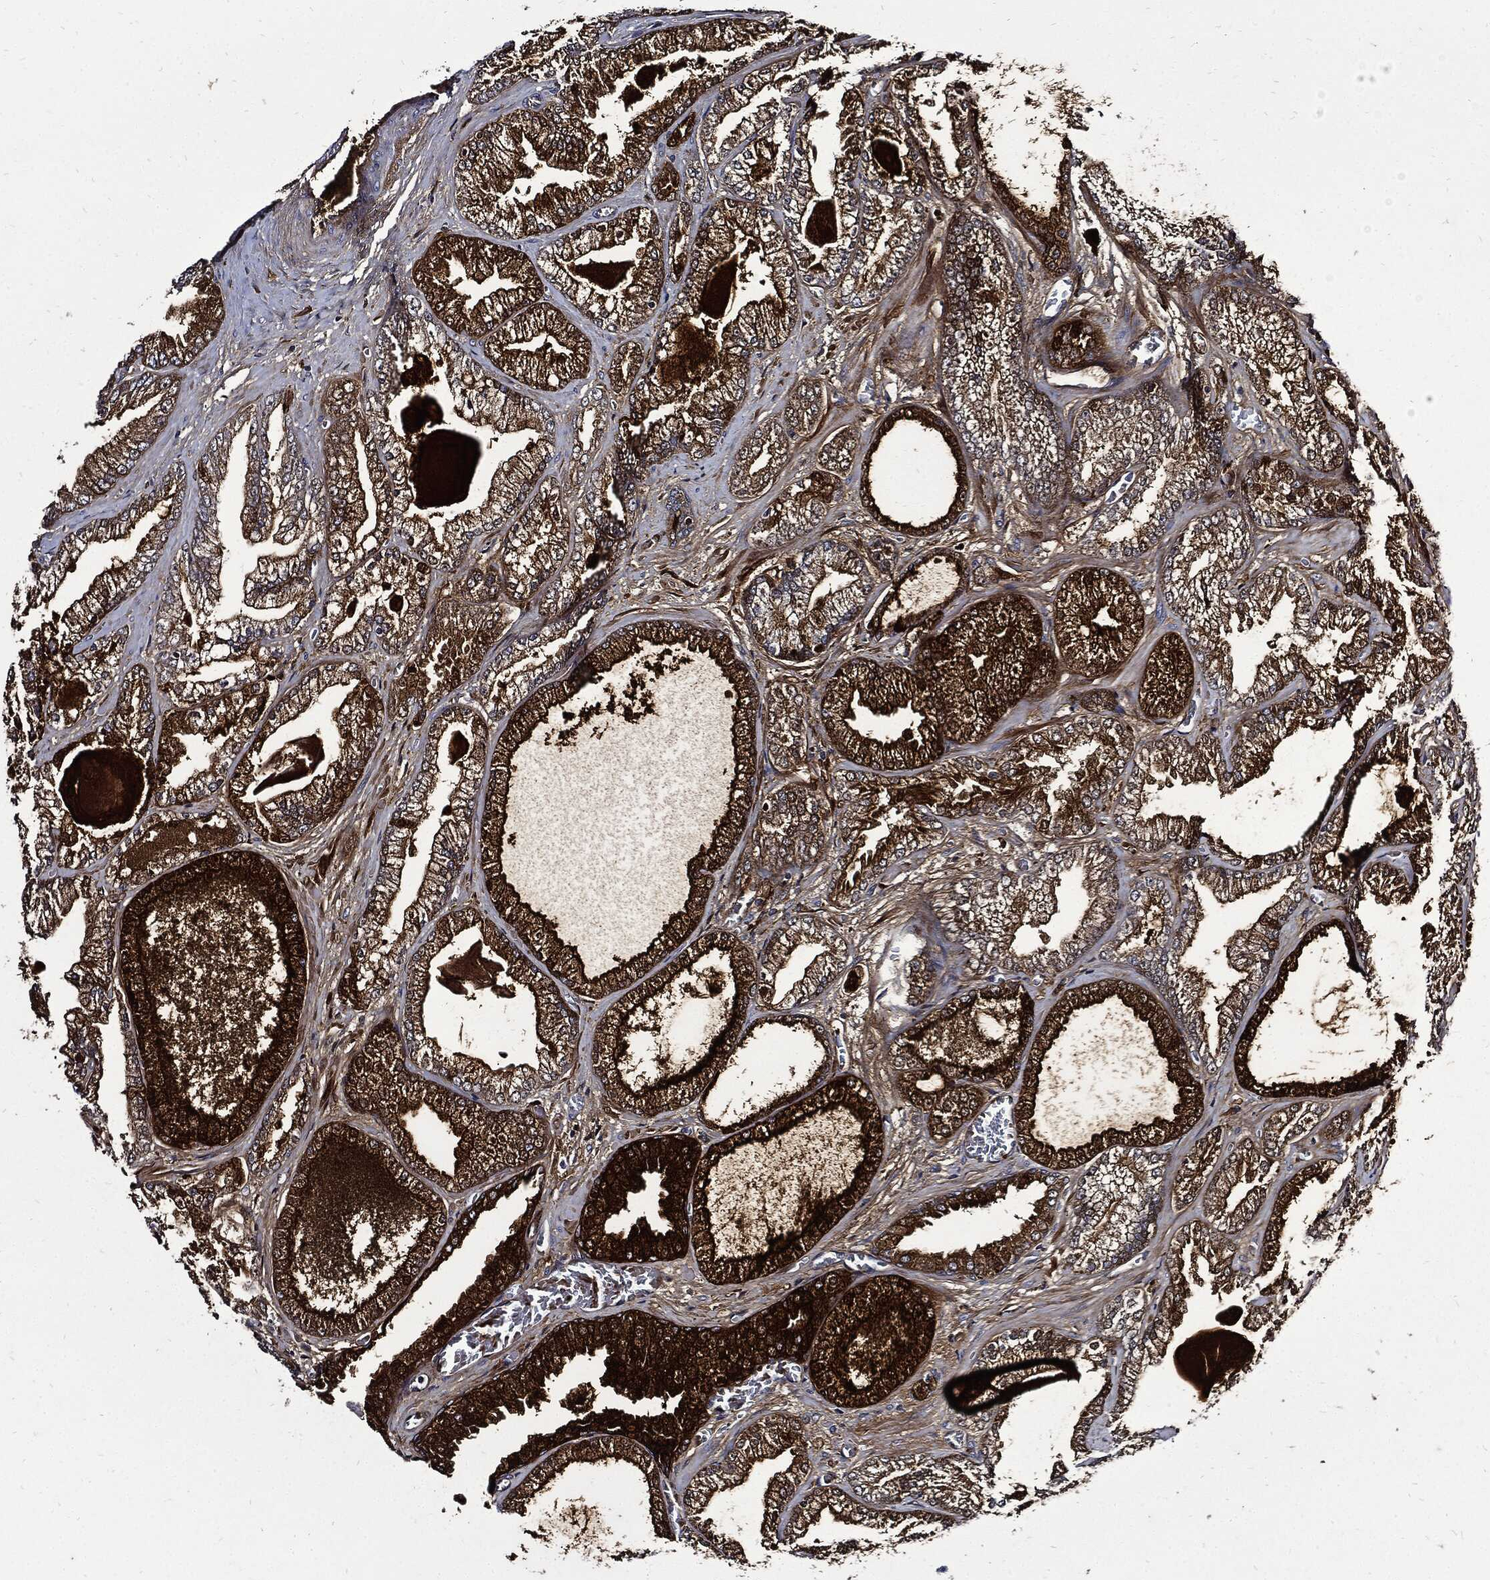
{"staining": {"intensity": "strong", "quantity": ">75%", "location": "cytoplasmic/membranous"}, "tissue": "prostate cancer", "cell_type": "Tumor cells", "image_type": "cancer", "snomed": [{"axis": "morphology", "description": "Adenocarcinoma, Low grade"}, {"axis": "topography", "description": "Prostate"}], "caption": "Immunohistochemical staining of human prostate low-grade adenocarcinoma exhibits high levels of strong cytoplasmic/membranous protein expression in about >75% of tumor cells. The protein is stained brown, and the nuclei are stained in blue (DAB (3,3'-diaminobenzidine) IHC with brightfield microscopy, high magnification).", "gene": "CPE", "patient": {"sex": "male", "age": 57}}